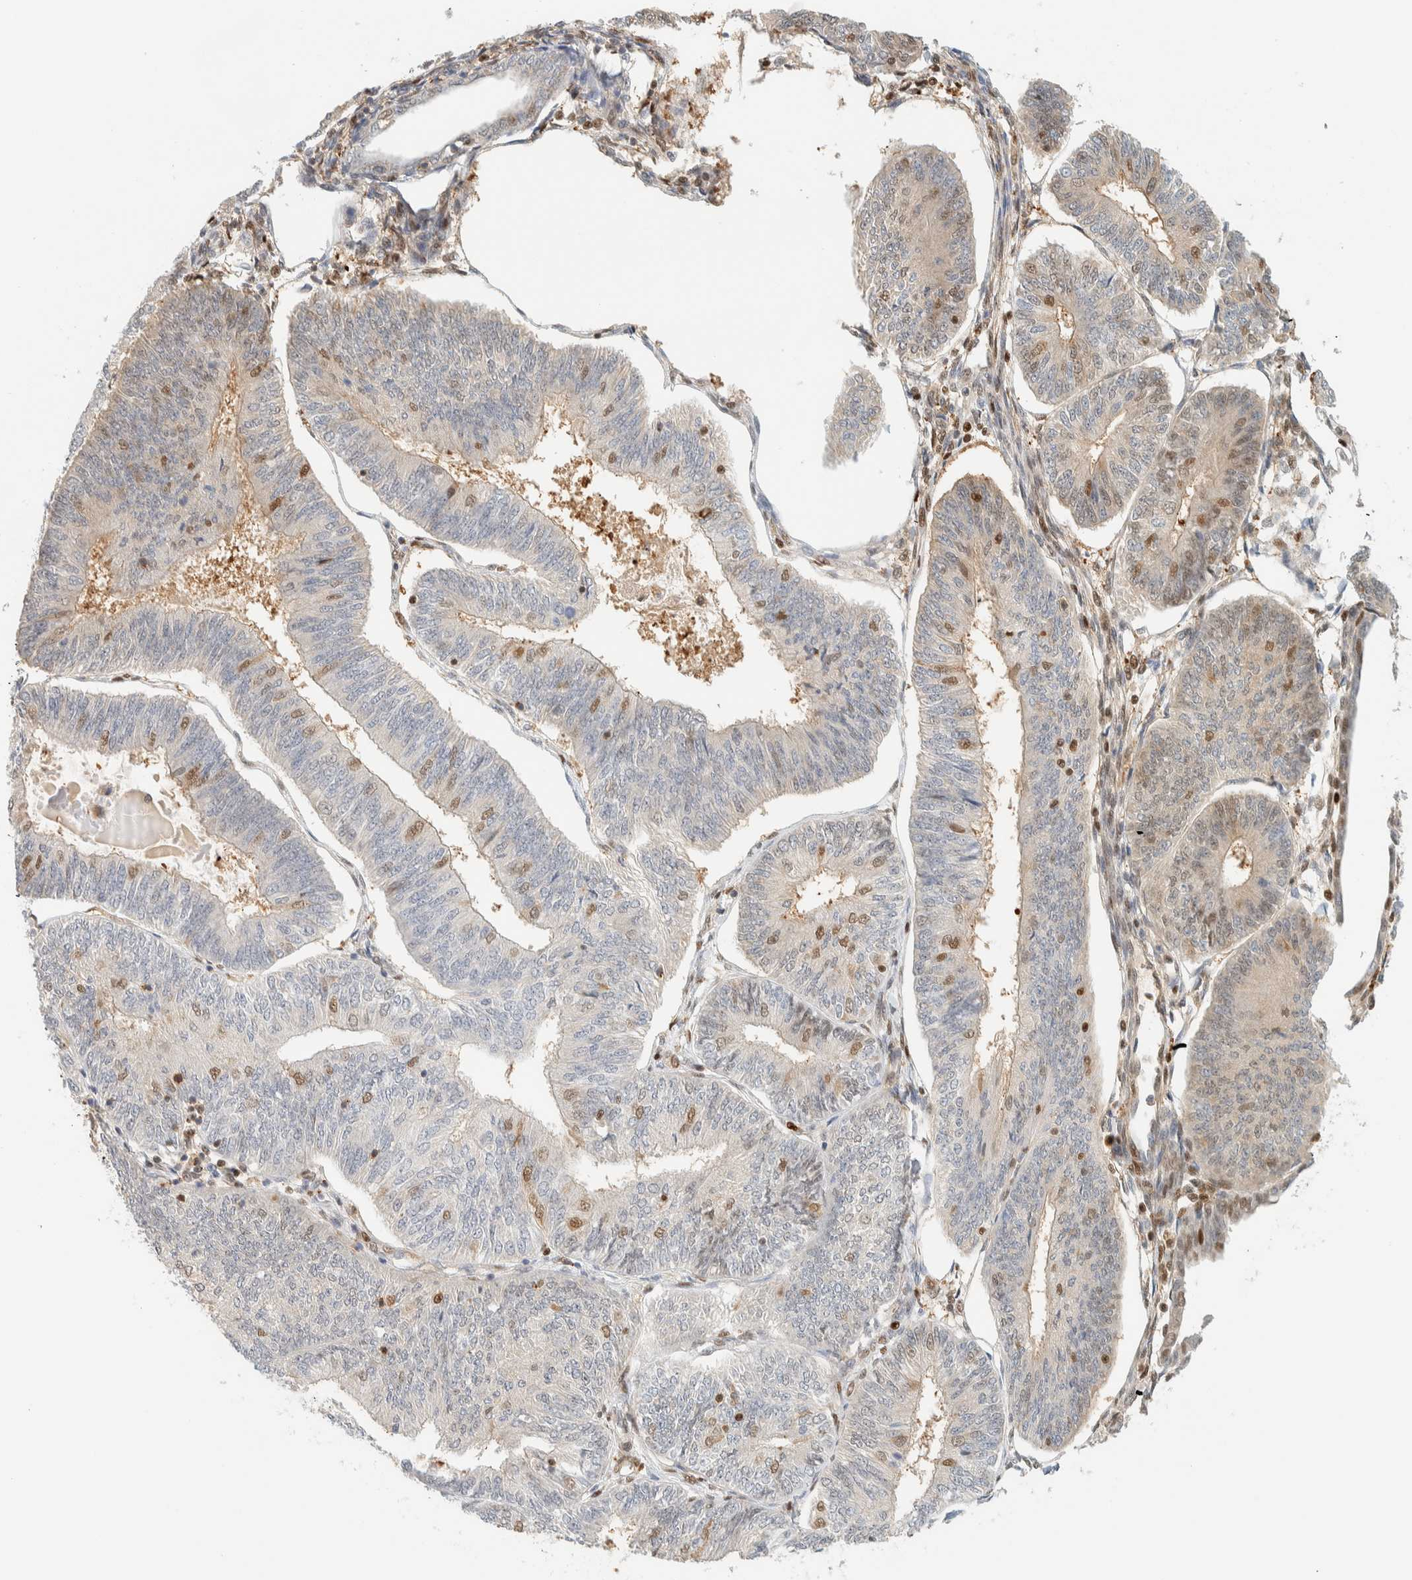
{"staining": {"intensity": "moderate", "quantity": "25%-75%", "location": "nuclear"}, "tissue": "endometrial cancer", "cell_type": "Tumor cells", "image_type": "cancer", "snomed": [{"axis": "morphology", "description": "Adenocarcinoma, NOS"}, {"axis": "topography", "description": "Endometrium"}], "caption": "A brown stain shows moderate nuclear expression of a protein in human endometrial cancer tumor cells. (brown staining indicates protein expression, while blue staining denotes nuclei).", "gene": "ZBTB37", "patient": {"sex": "female", "age": 58}}